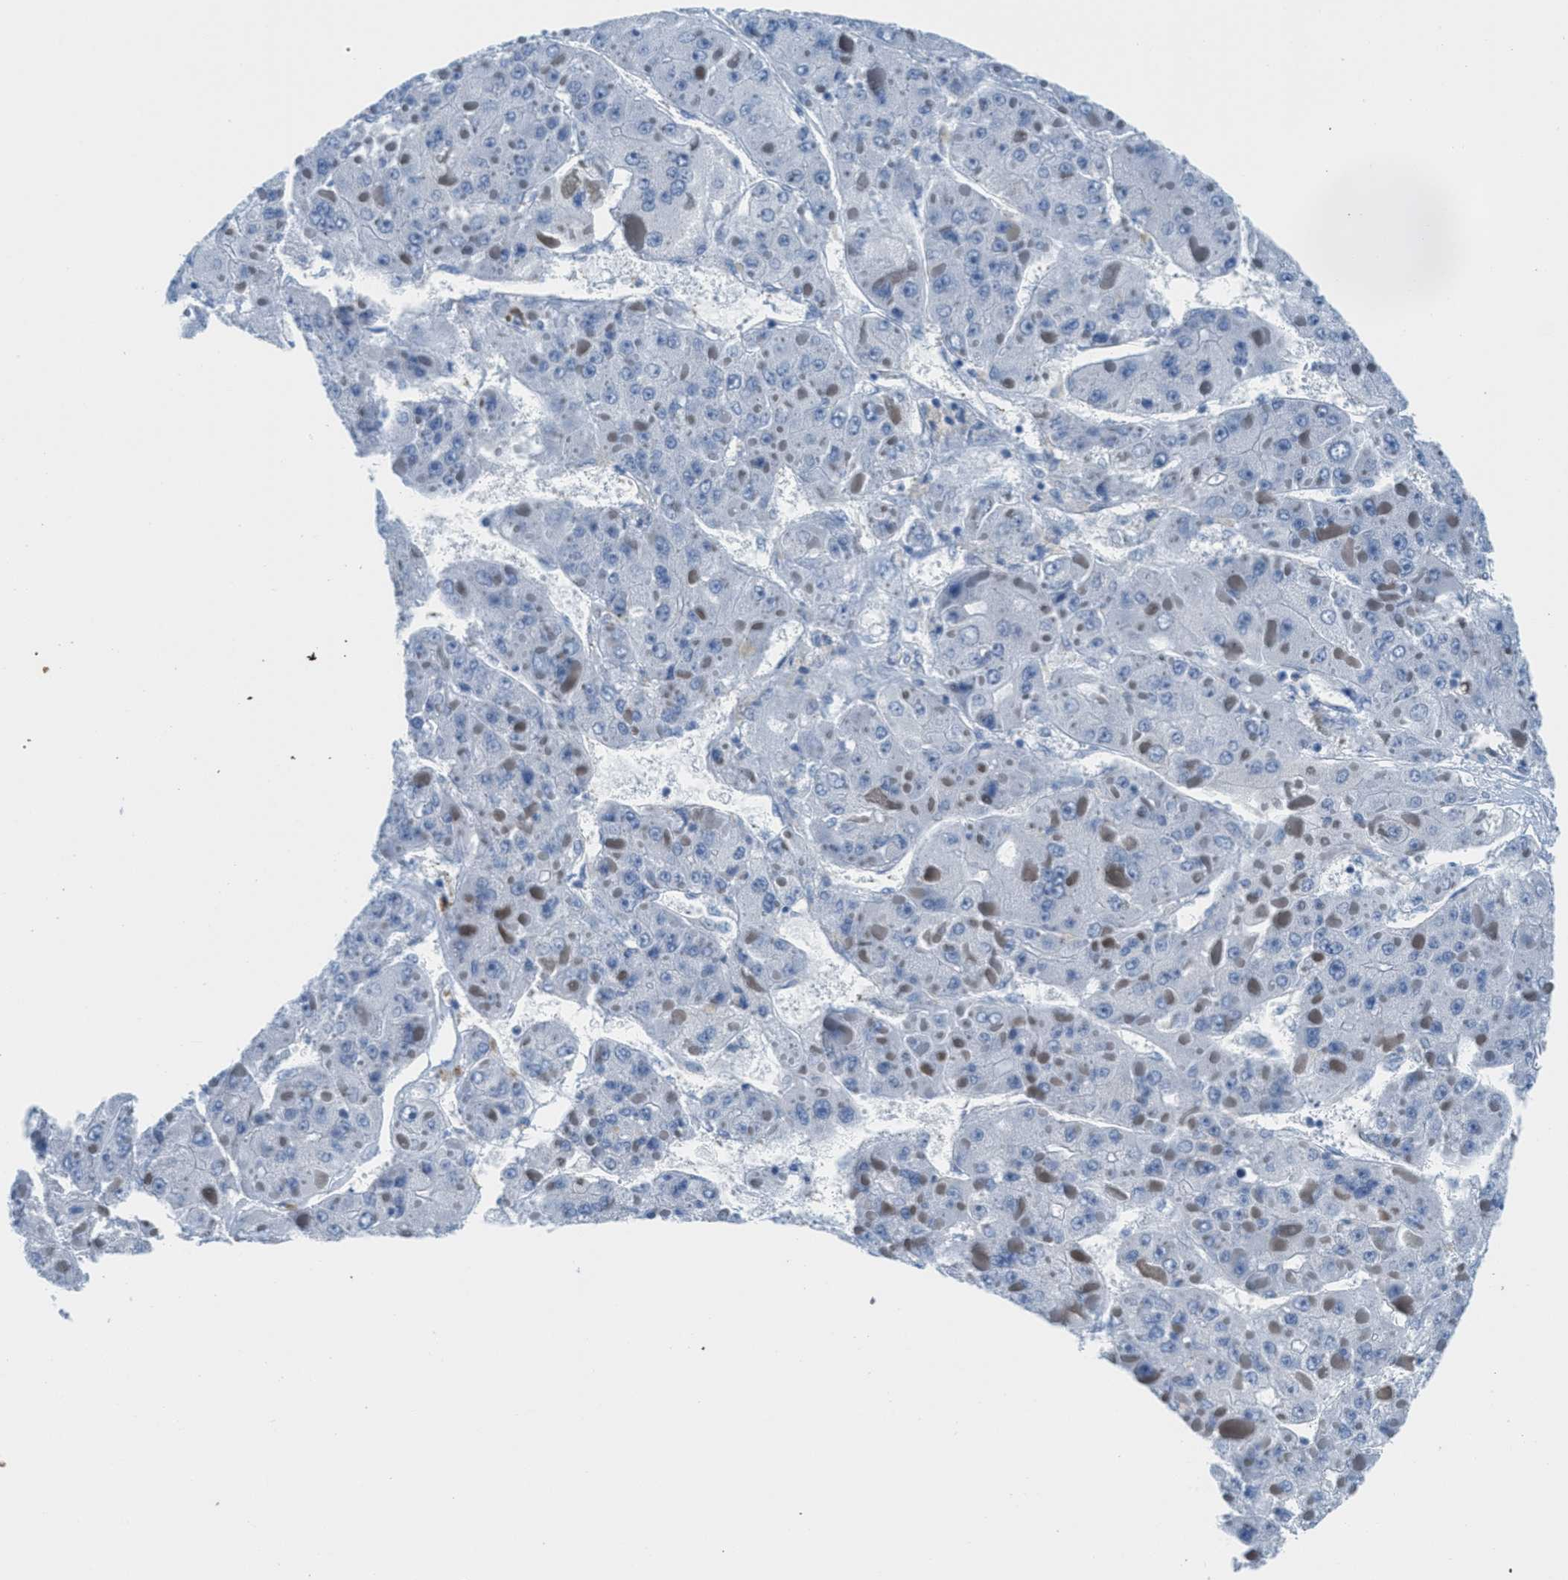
{"staining": {"intensity": "negative", "quantity": "none", "location": "none"}, "tissue": "liver cancer", "cell_type": "Tumor cells", "image_type": "cancer", "snomed": [{"axis": "morphology", "description": "Carcinoma, Hepatocellular, NOS"}, {"axis": "topography", "description": "Liver"}], "caption": "A high-resolution photomicrograph shows immunohistochemistry (IHC) staining of liver cancer, which displays no significant expression in tumor cells.", "gene": "MAPRE2", "patient": {"sex": "female", "age": 73}}